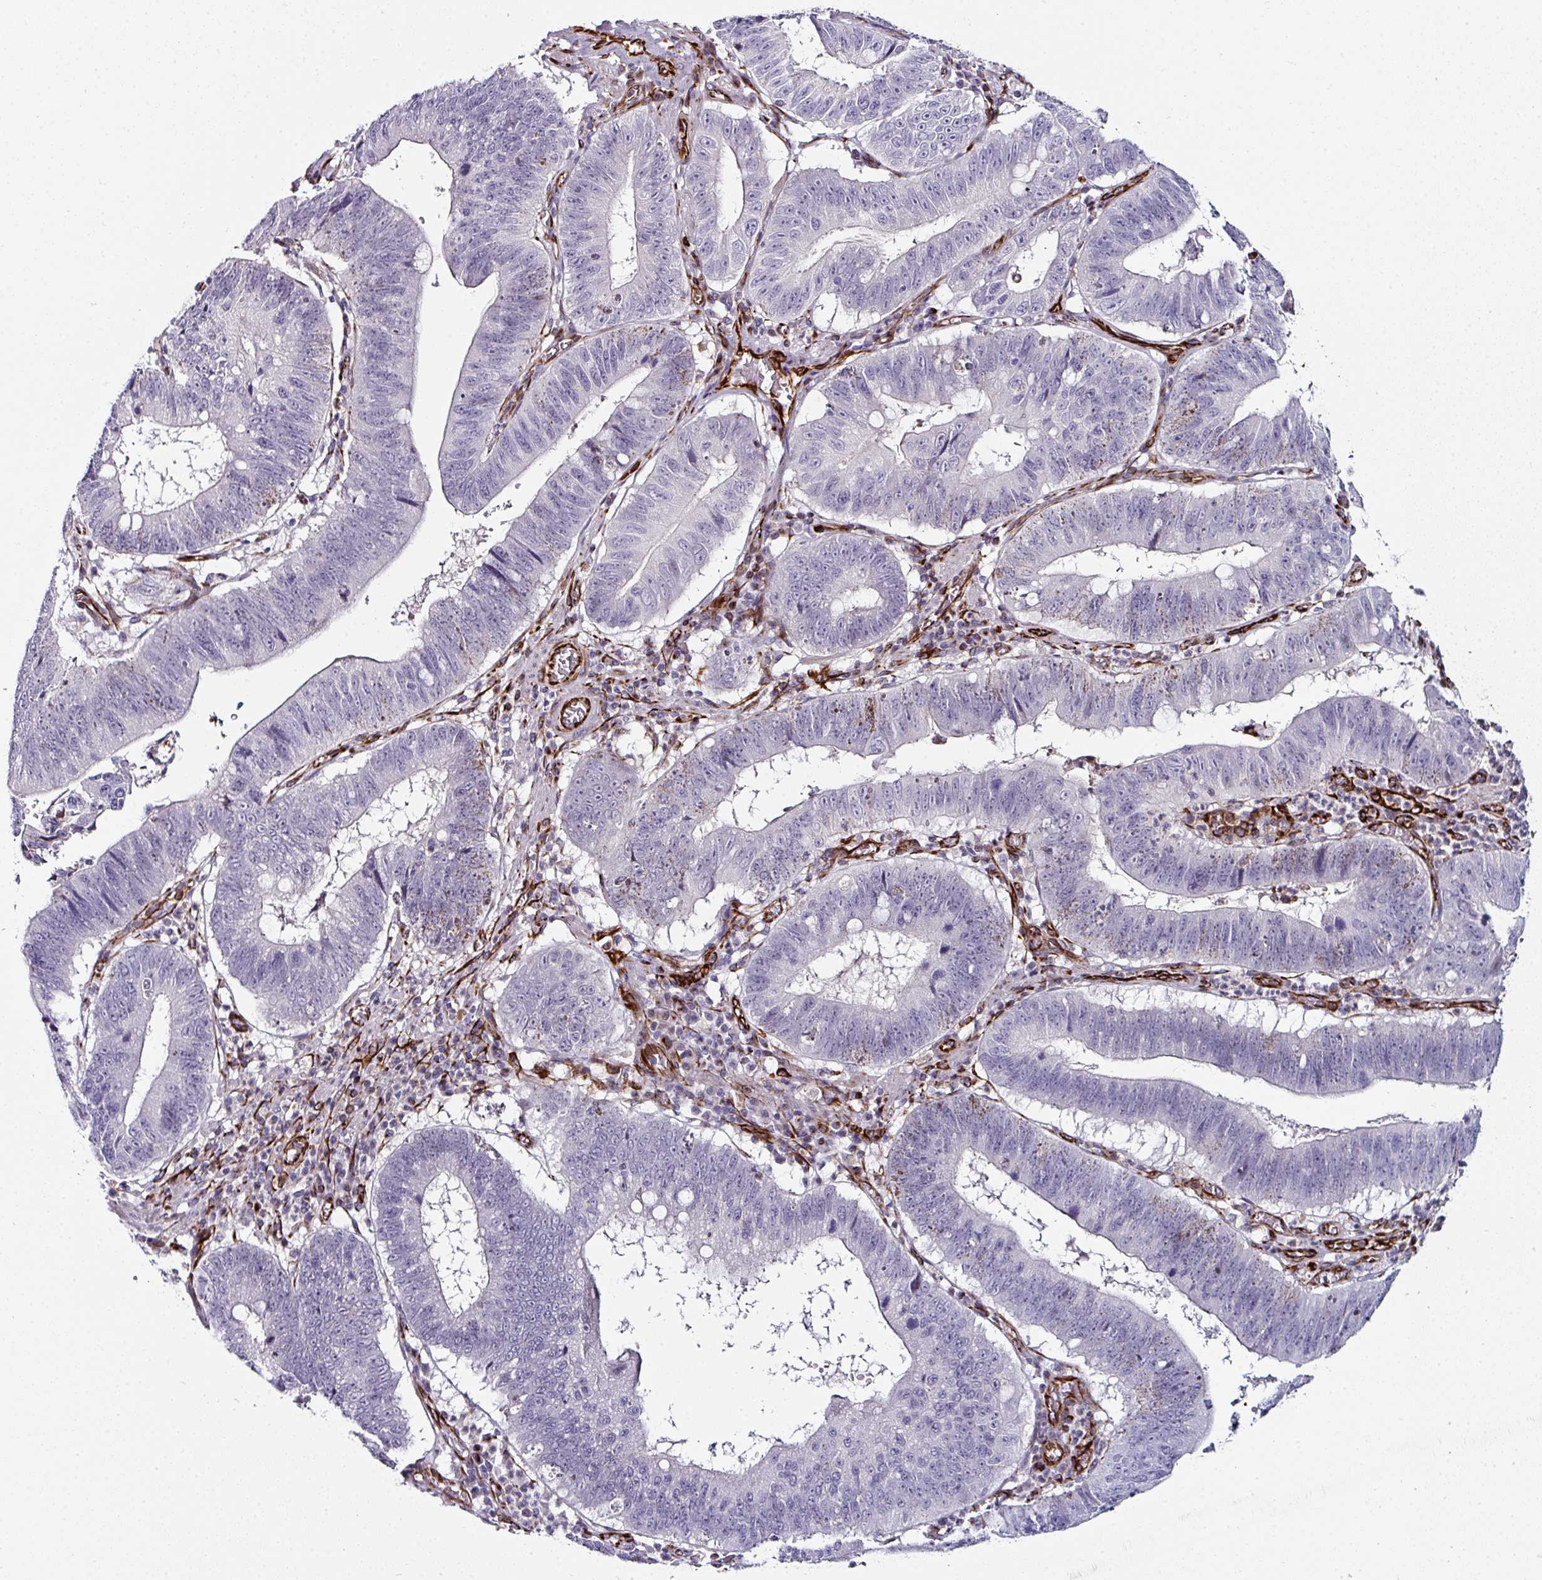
{"staining": {"intensity": "negative", "quantity": "none", "location": "none"}, "tissue": "stomach cancer", "cell_type": "Tumor cells", "image_type": "cancer", "snomed": [{"axis": "morphology", "description": "Adenocarcinoma, NOS"}, {"axis": "topography", "description": "Stomach"}], "caption": "The immunohistochemistry histopathology image has no significant positivity in tumor cells of stomach cancer tissue.", "gene": "TMPRSS9", "patient": {"sex": "male", "age": 59}}